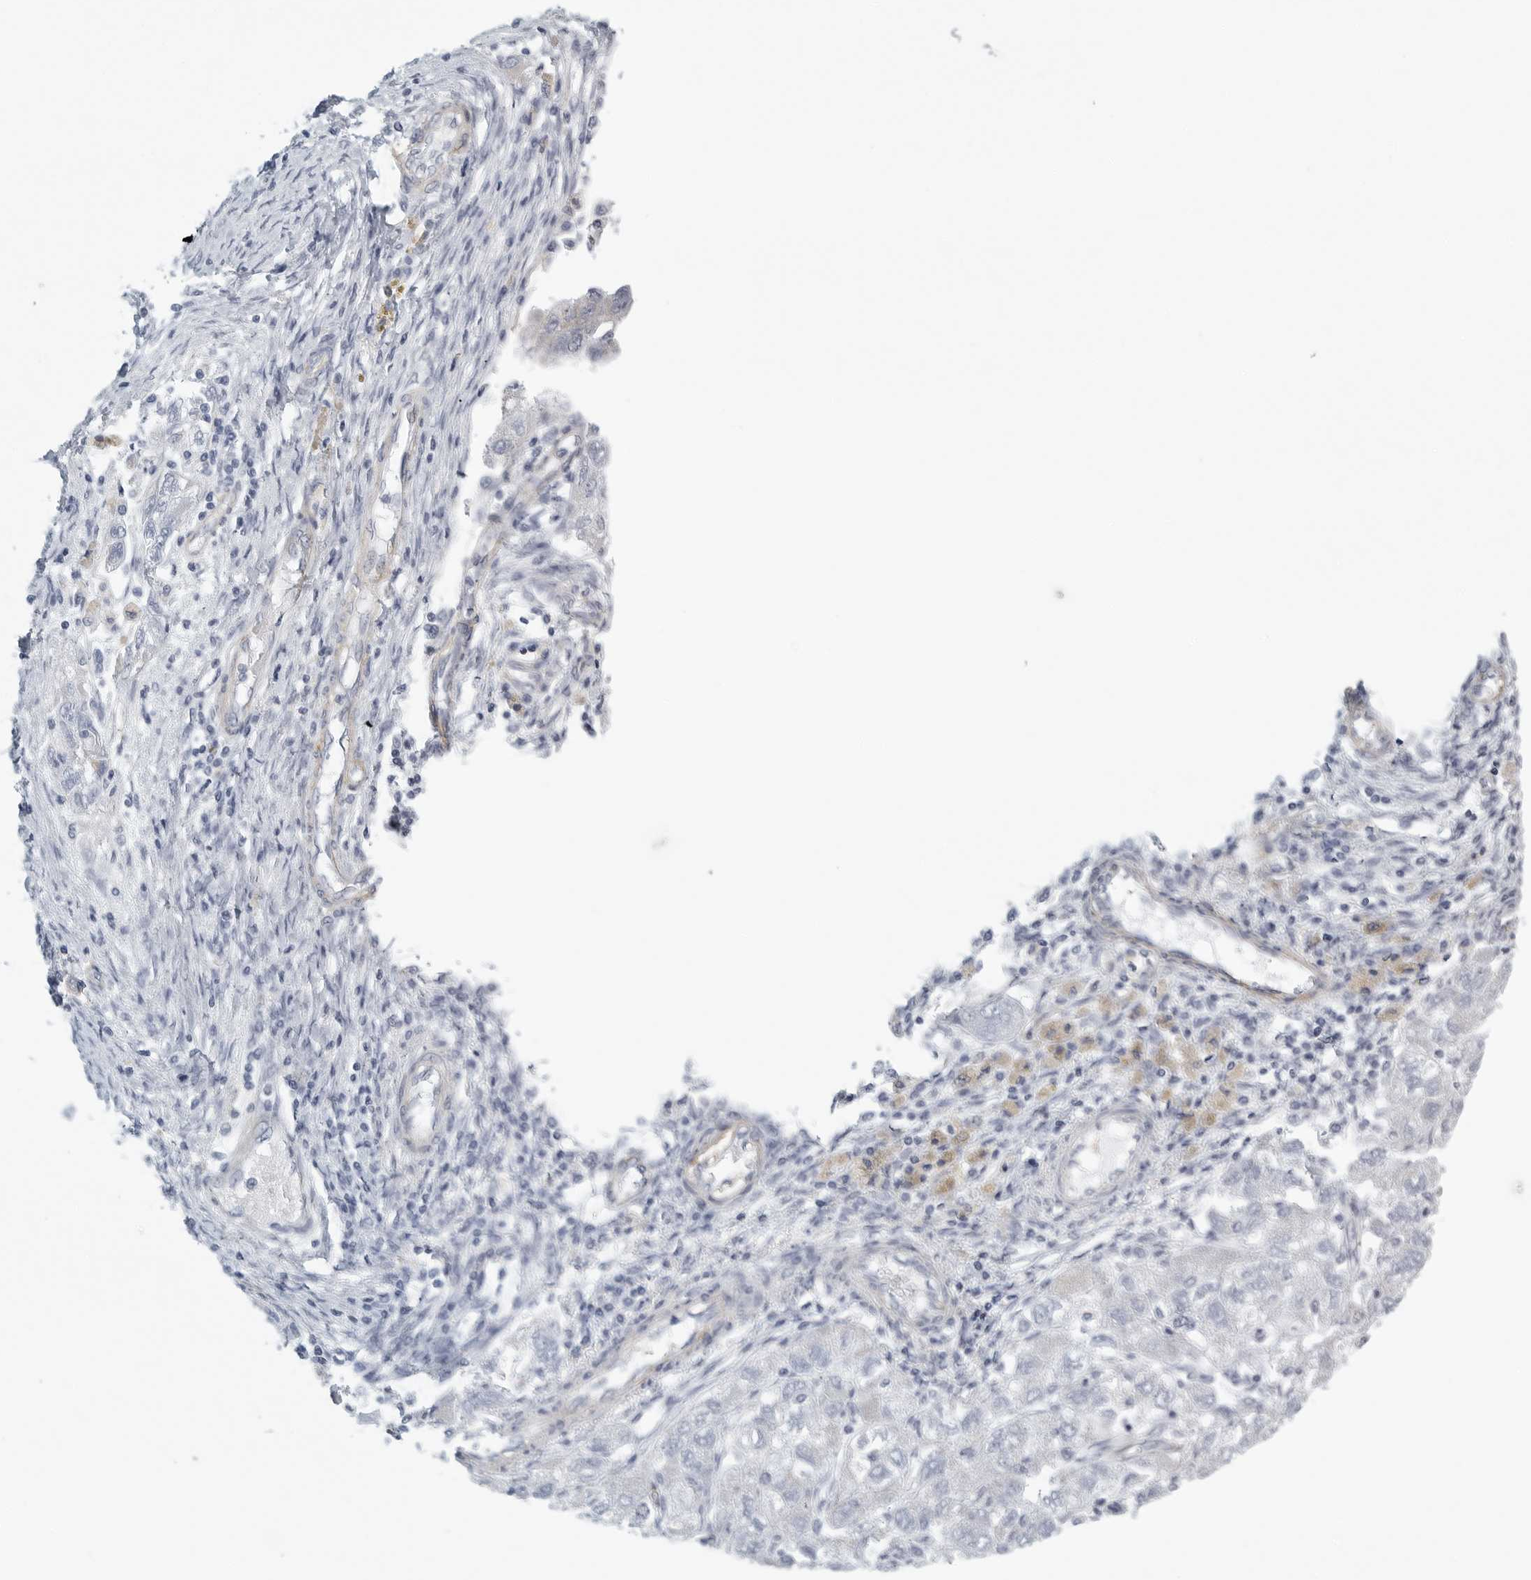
{"staining": {"intensity": "negative", "quantity": "none", "location": "none"}, "tissue": "ovarian cancer", "cell_type": "Tumor cells", "image_type": "cancer", "snomed": [{"axis": "morphology", "description": "Carcinoma, NOS"}, {"axis": "morphology", "description": "Cystadenocarcinoma, serous, NOS"}, {"axis": "topography", "description": "Ovary"}], "caption": "This micrograph is of ovarian cancer (serous cystadenocarcinoma) stained with immunohistochemistry (IHC) to label a protein in brown with the nuclei are counter-stained blue. There is no expression in tumor cells.", "gene": "TNR", "patient": {"sex": "female", "age": 69}}